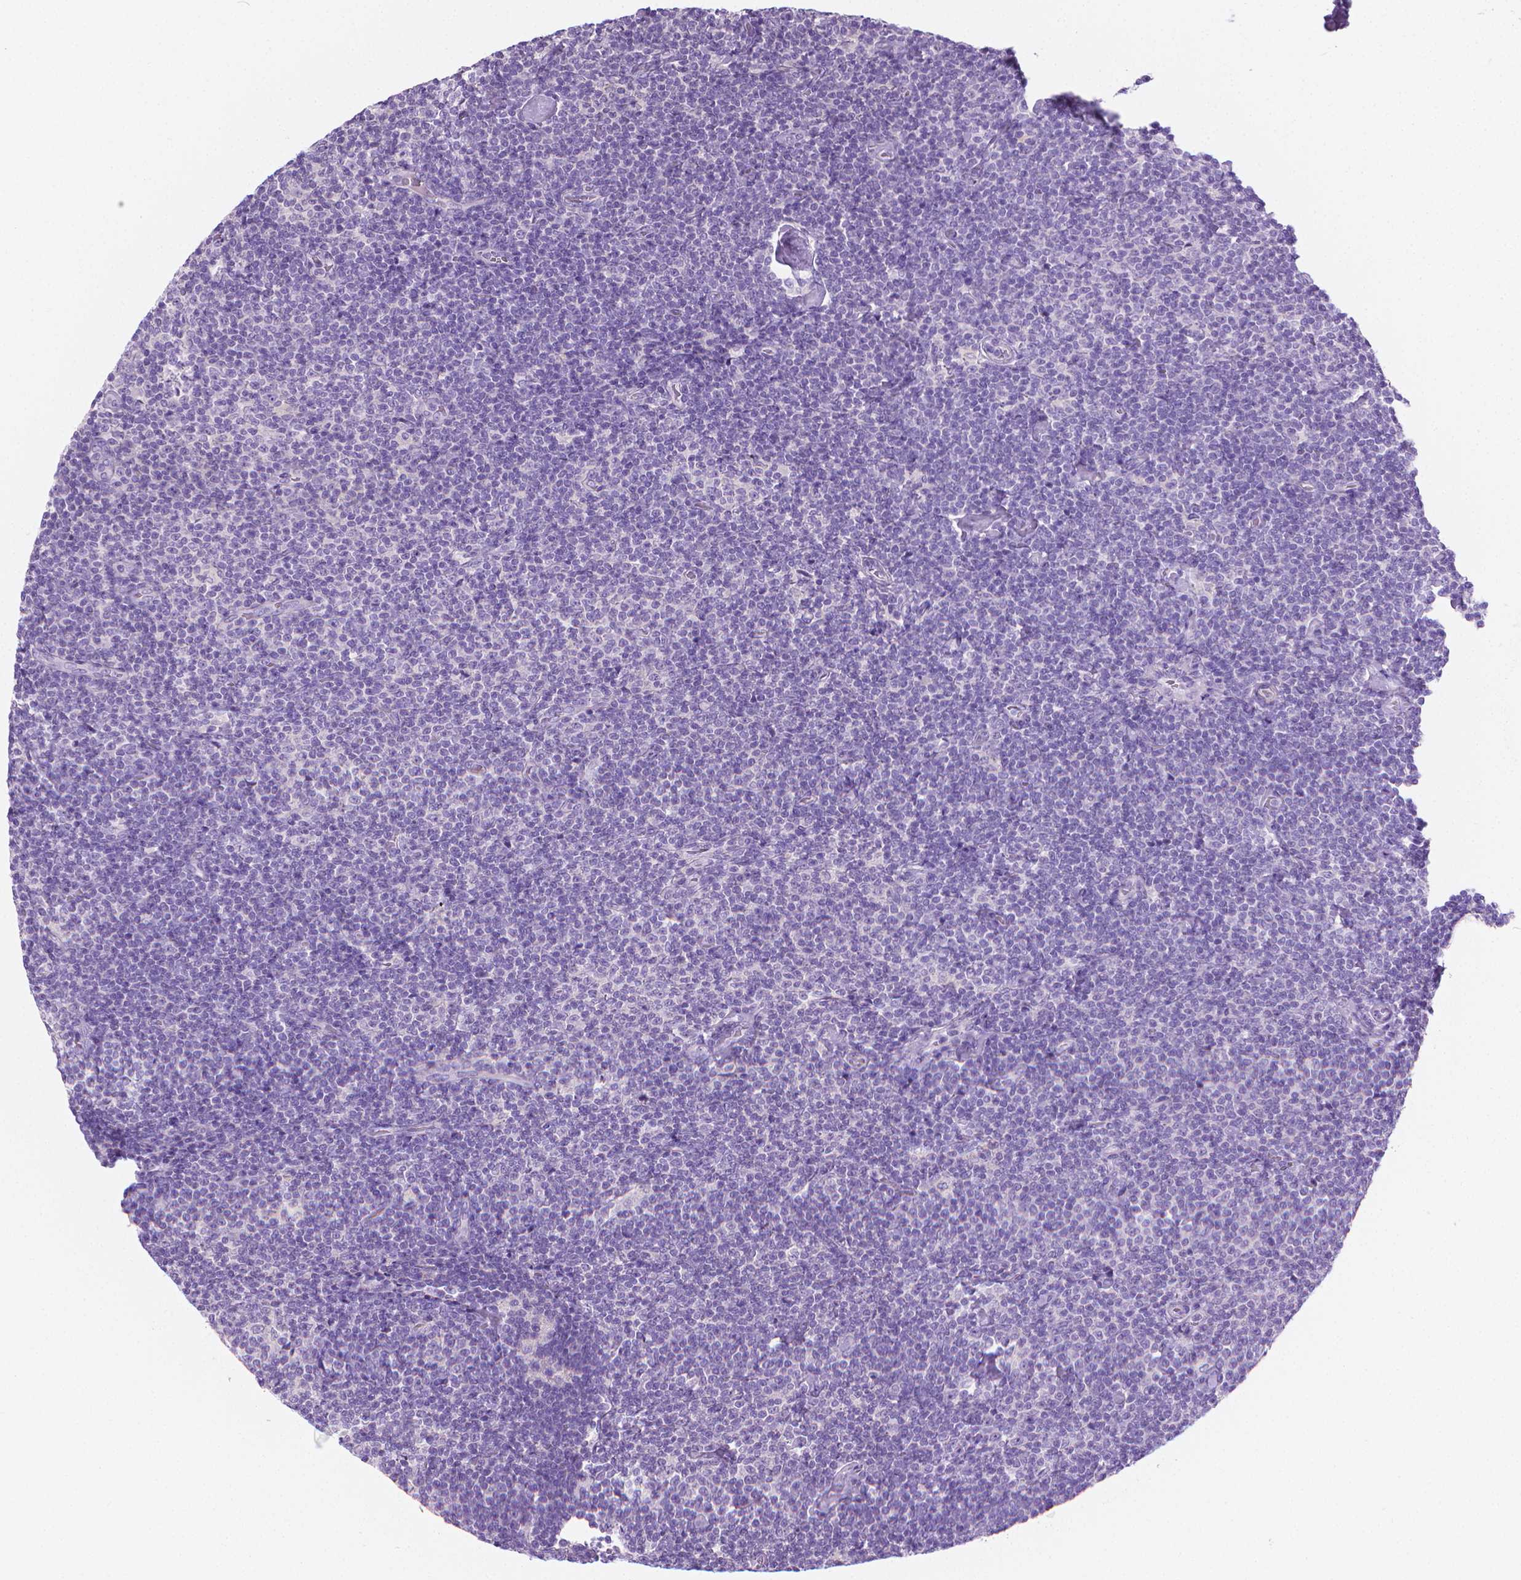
{"staining": {"intensity": "negative", "quantity": "none", "location": "none"}, "tissue": "lymphoma", "cell_type": "Tumor cells", "image_type": "cancer", "snomed": [{"axis": "morphology", "description": "Malignant lymphoma, non-Hodgkin's type, Low grade"}, {"axis": "topography", "description": "Lymph node"}], "caption": "DAB immunohistochemical staining of human lymphoma exhibits no significant staining in tumor cells.", "gene": "FASN", "patient": {"sex": "male", "age": 81}}